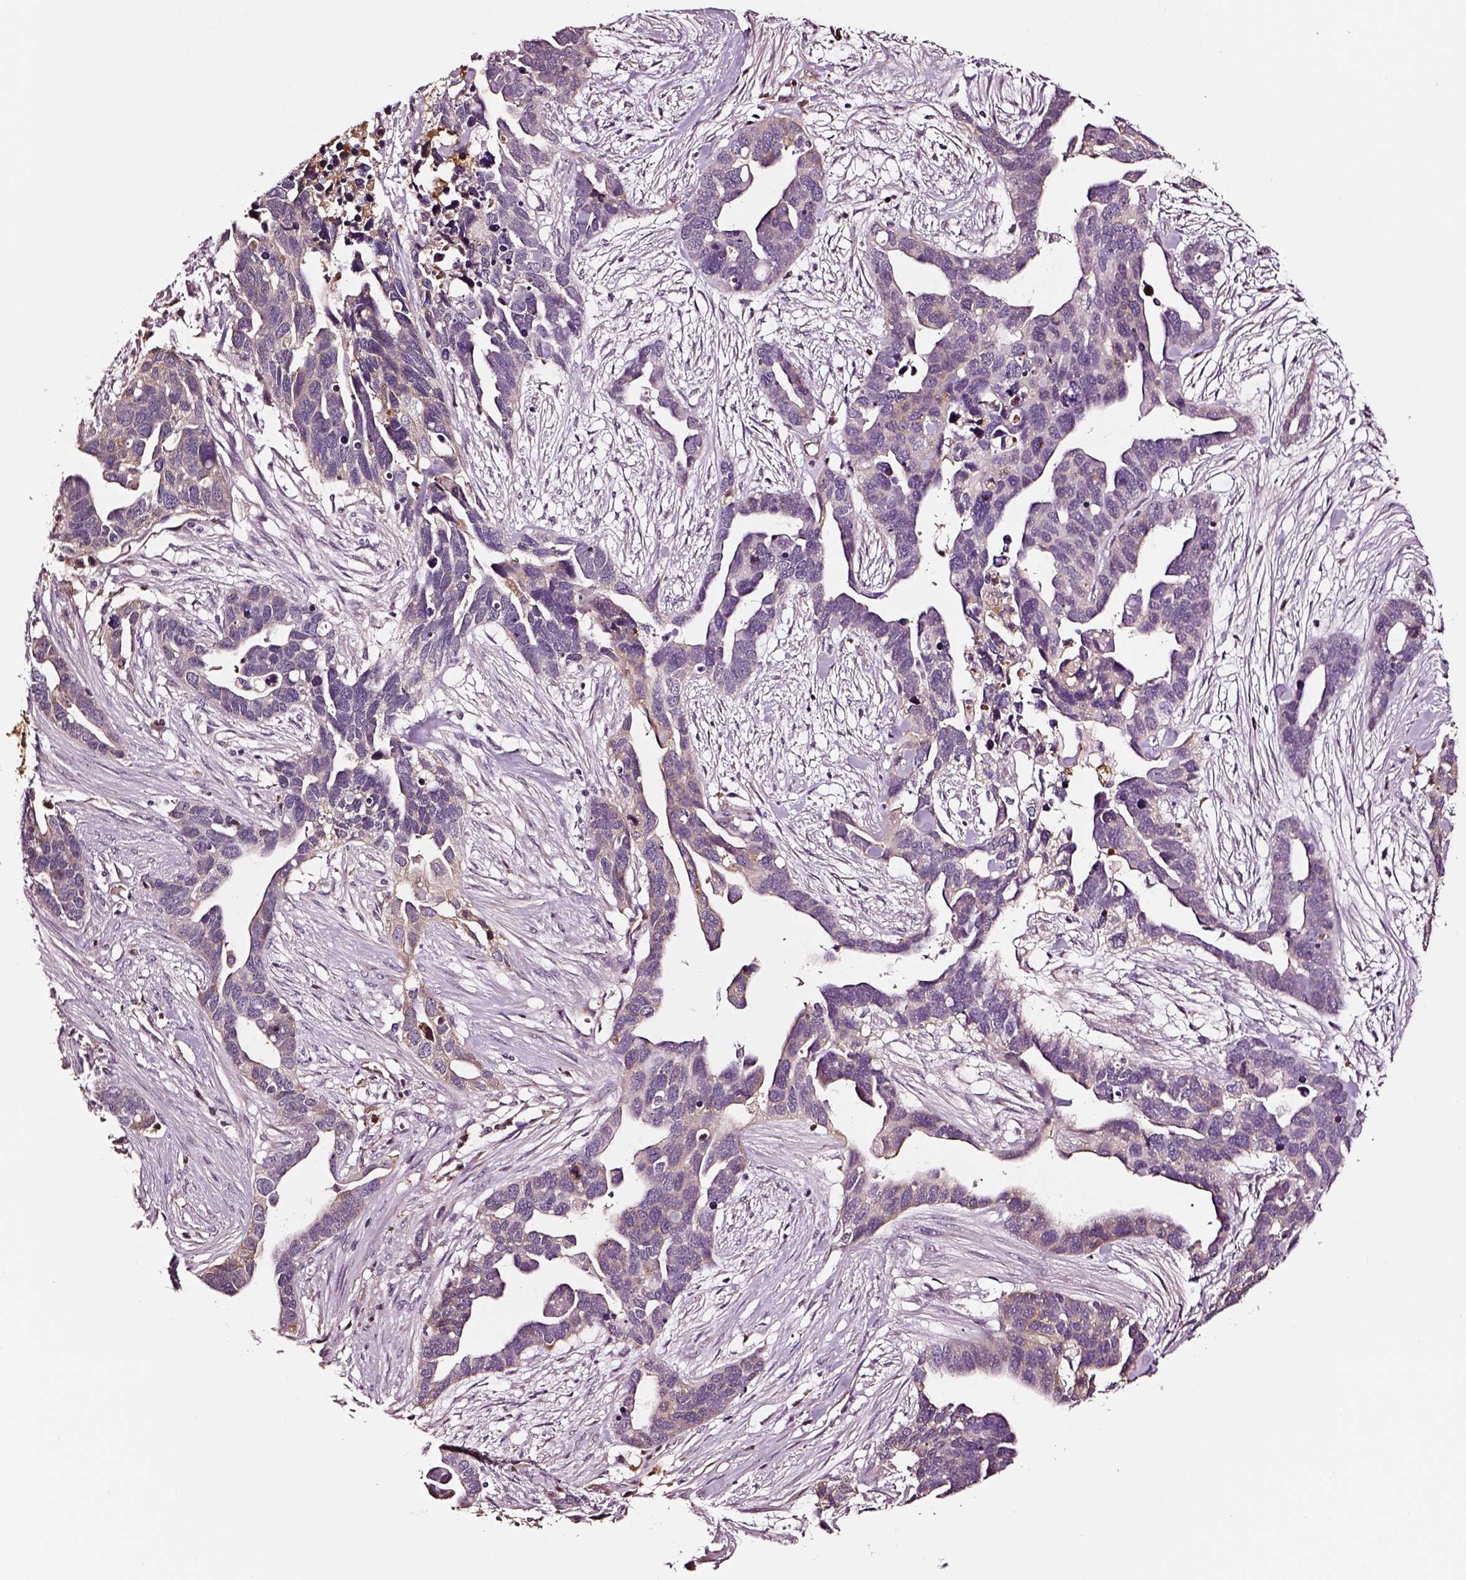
{"staining": {"intensity": "weak", "quantity": "<25%", "location": "cytoplasmic/membranous"}, "tissue": "ovarian cancer", "cell_type": "Tumor cells", "image_type": "cancer", "snomed": [{"axis": "morphology", "description": "Cystadenocarcinoma, serous, NOS"}, {"axis": "topography", "description": "Ovary"}], "caption": "High magnification brightfield microscopy of ovarian cancer stained with DAB (brown) and counterstained with hematoxylin (blue): tumor cells show no significant expression. (DAB (3,3'-diaminobenzidine) immunohistochemistry visualized using brightfield microscopy, high magnification).", "gene": "TF", "patient": {"sex": "female", "age": 54}}